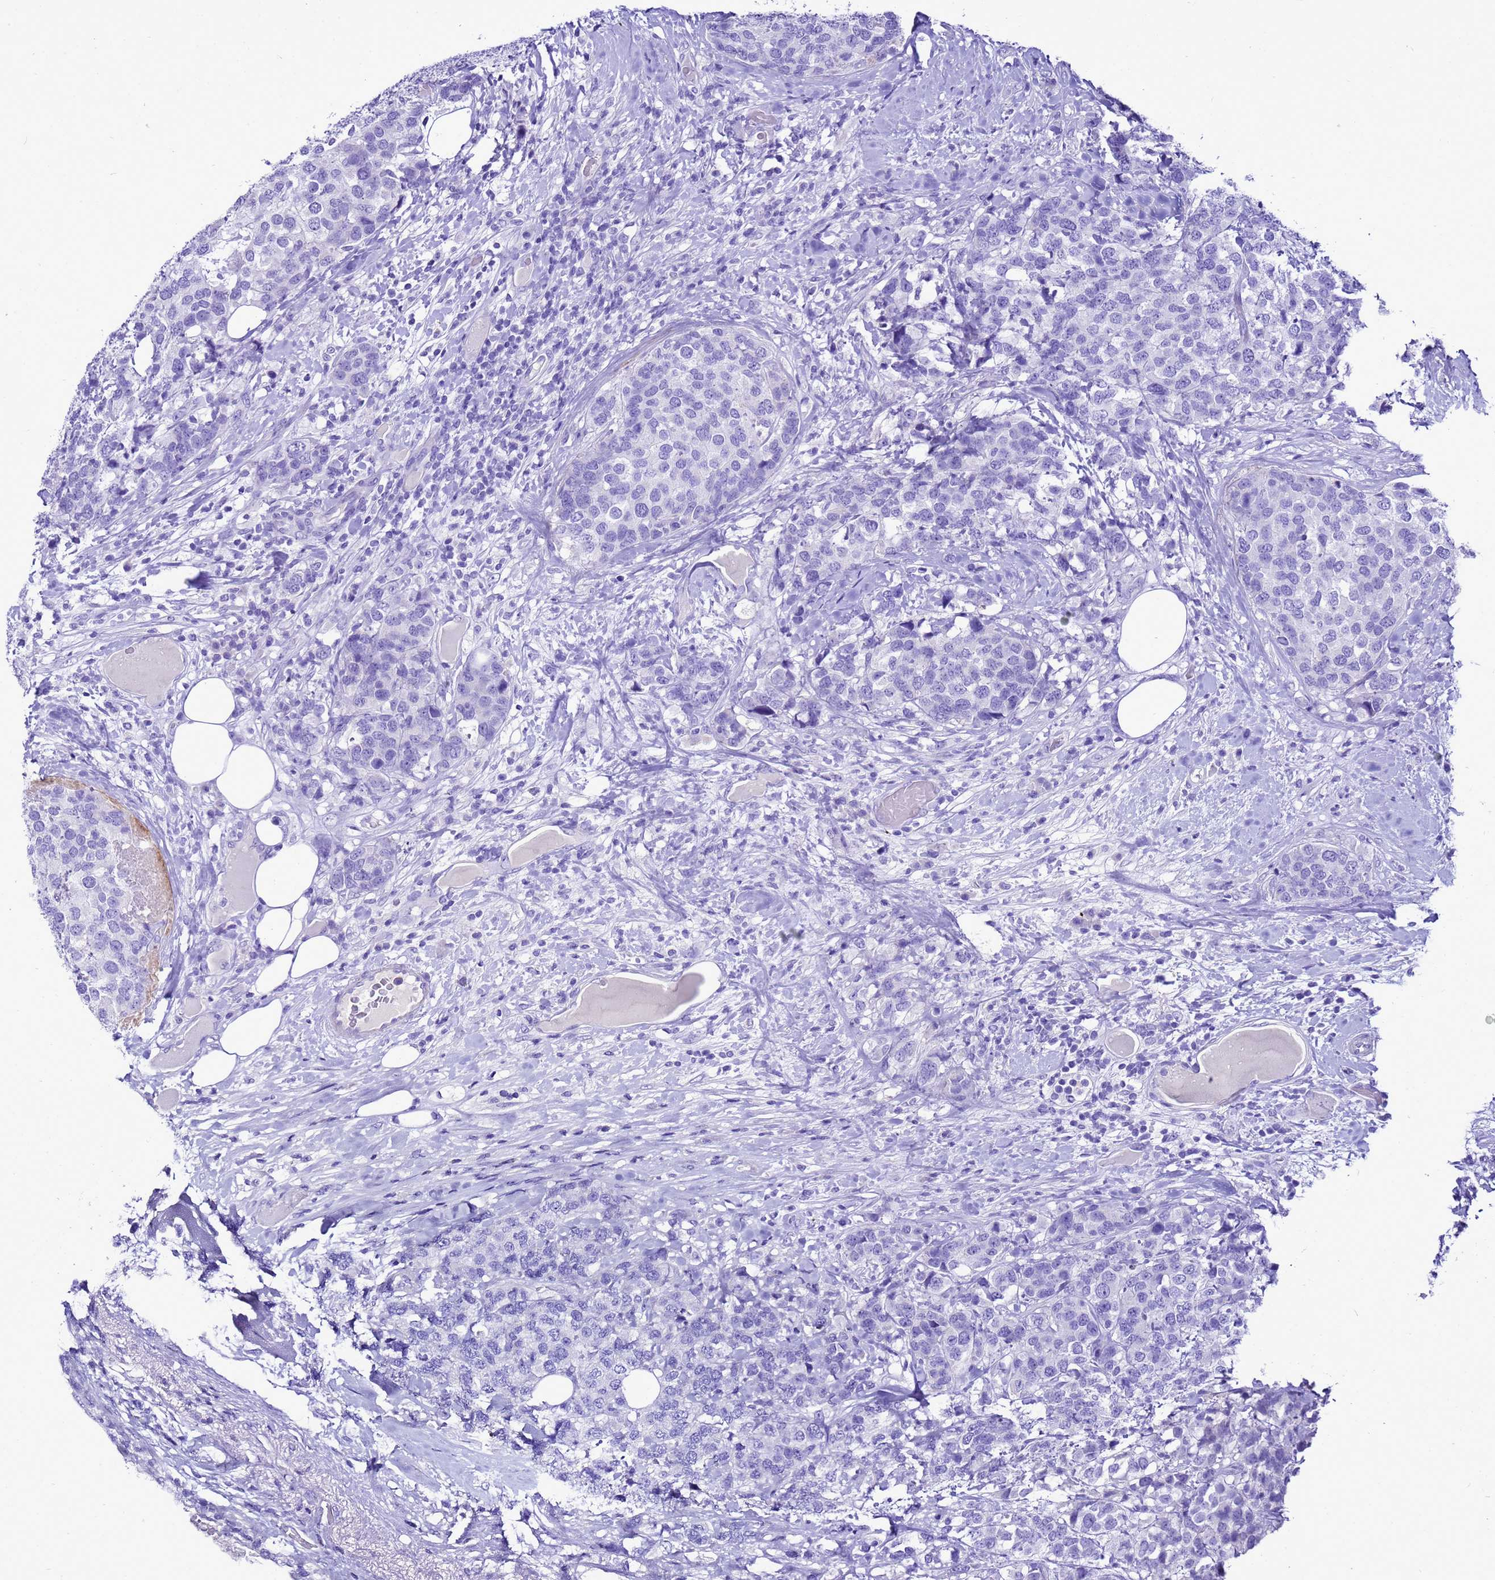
{"staining": {"intensity": "negative", "quantity": "none", "location": "none"}, "tissue": "breast cancer", "cell_type": "Tumor cells", "image_type": "cancer", "snomed": [{"axis": "morphology", "description": "Lobular carcinoma"}, {"axis": "topography", "description": "Breast"}], "caption": "Immunohistochemical staining of human breast lobular carcinoma displays no significant positivity in tumor cells. (DAB (3,3'-diaminobenzidine) IHC visualized using brightfield microscopy, high magnification).", "gene": "BEST2", "patient": {"sex": "female", "age": 59}}